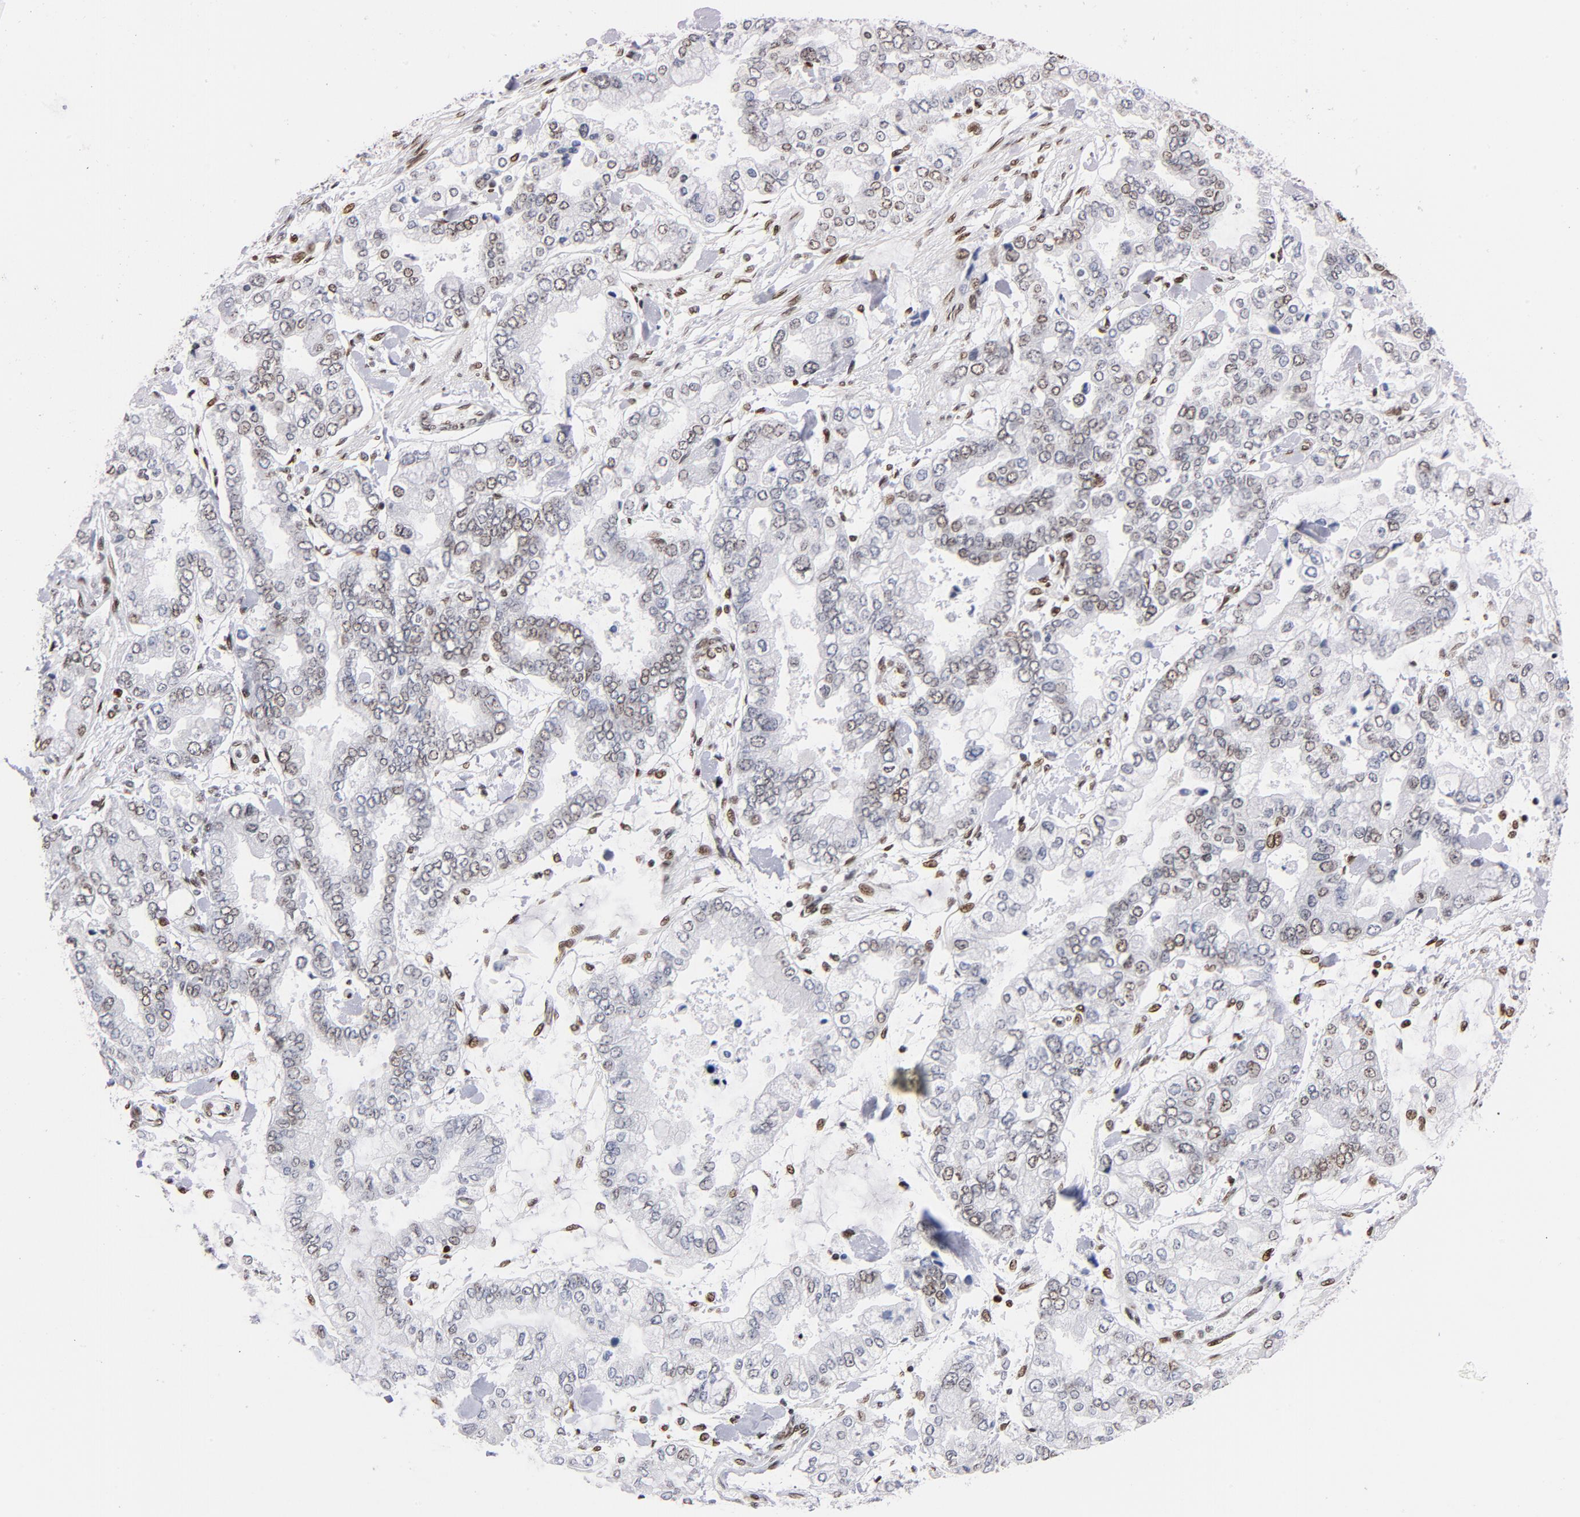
{"staining": {"intensity": "moderate", "quantity": "25%-75%", "location": "cytoplasmic/membranous,nuclear"}, "tissue": "stomach cancer", "cell_type": "Tumor cells", "image_type": "cancer", "snomed": [{"axis": "morphology", "description": "Normal tissue, NOS"}, {"axis": "morphology", "description": "Adenocarcinoma, NOS"}, {"axis": "topography", "description": "Stomach, upper"}, {"axis": "topography", "description": "Stomach"}], "caption": "Immunohistochemistry (IHC) image of neoplastic tissue: human stomach cancer stained using immunohistochemistry exhibits medium levels of moderate protein expression localized specifically in the cytoplasmic/membranous and nuclear of tumor cells, appearing as a cytoplasmic/membranous and nuclear brown color.", "gene": "TOP2B", "patient": {"sex": "male", "age": 76}}